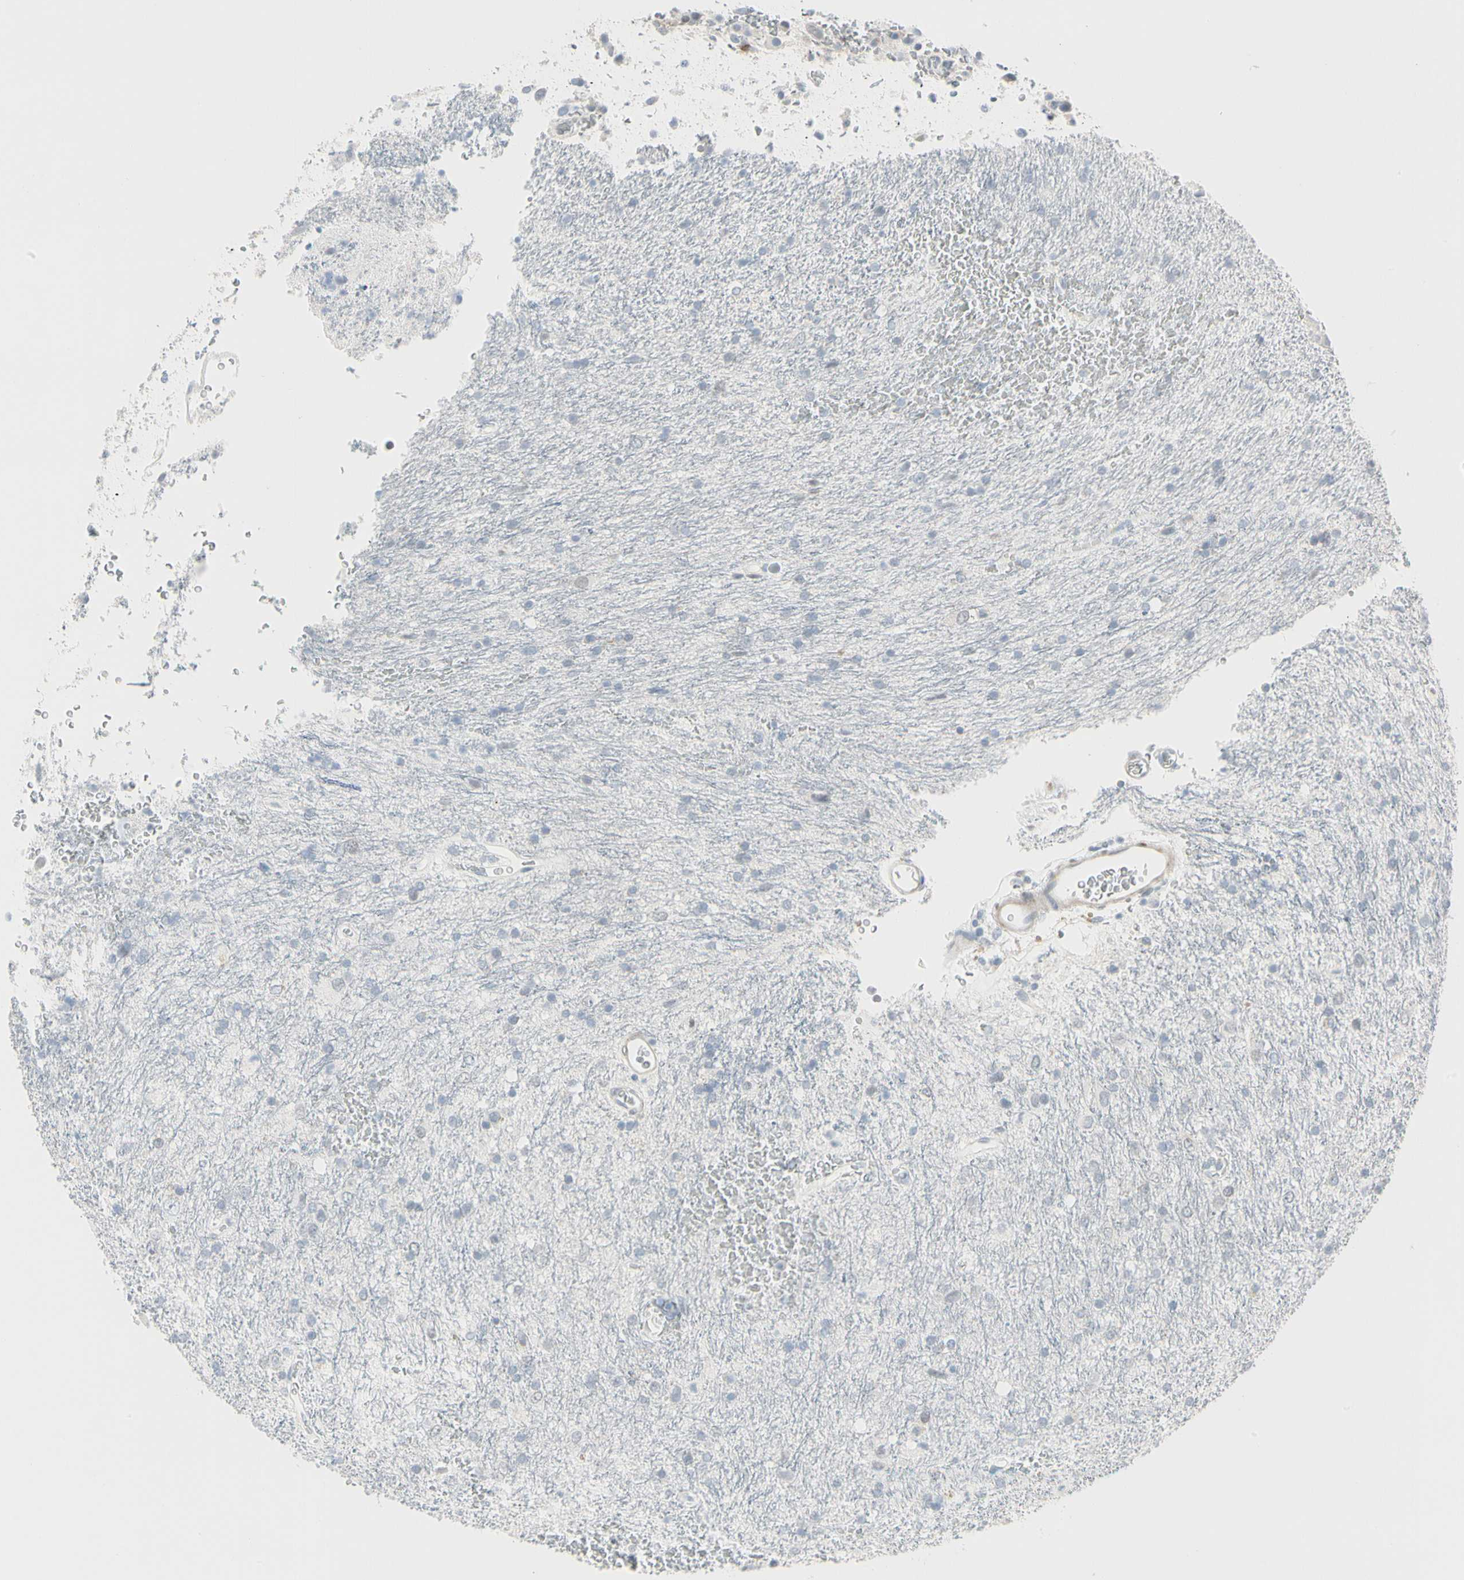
{"staining": {"intensity": "negative", "quantity": "none", "location": "none"}, "tissue": "glioma", "cell_type": "Tumor cells", "image_type": "cancer", "snomed": [{"axis": "morphology", "description": "Glioma, malignant, Low grade"}, {"axis": "topography", "description": "Brain"}], "caption": "IHC photomicrograph of human glioma stained for a protein (brown), which demonstrates no staining in tumor cells.", "gene": "DMPK", "patient": {"sex": "male", "age": 77}}